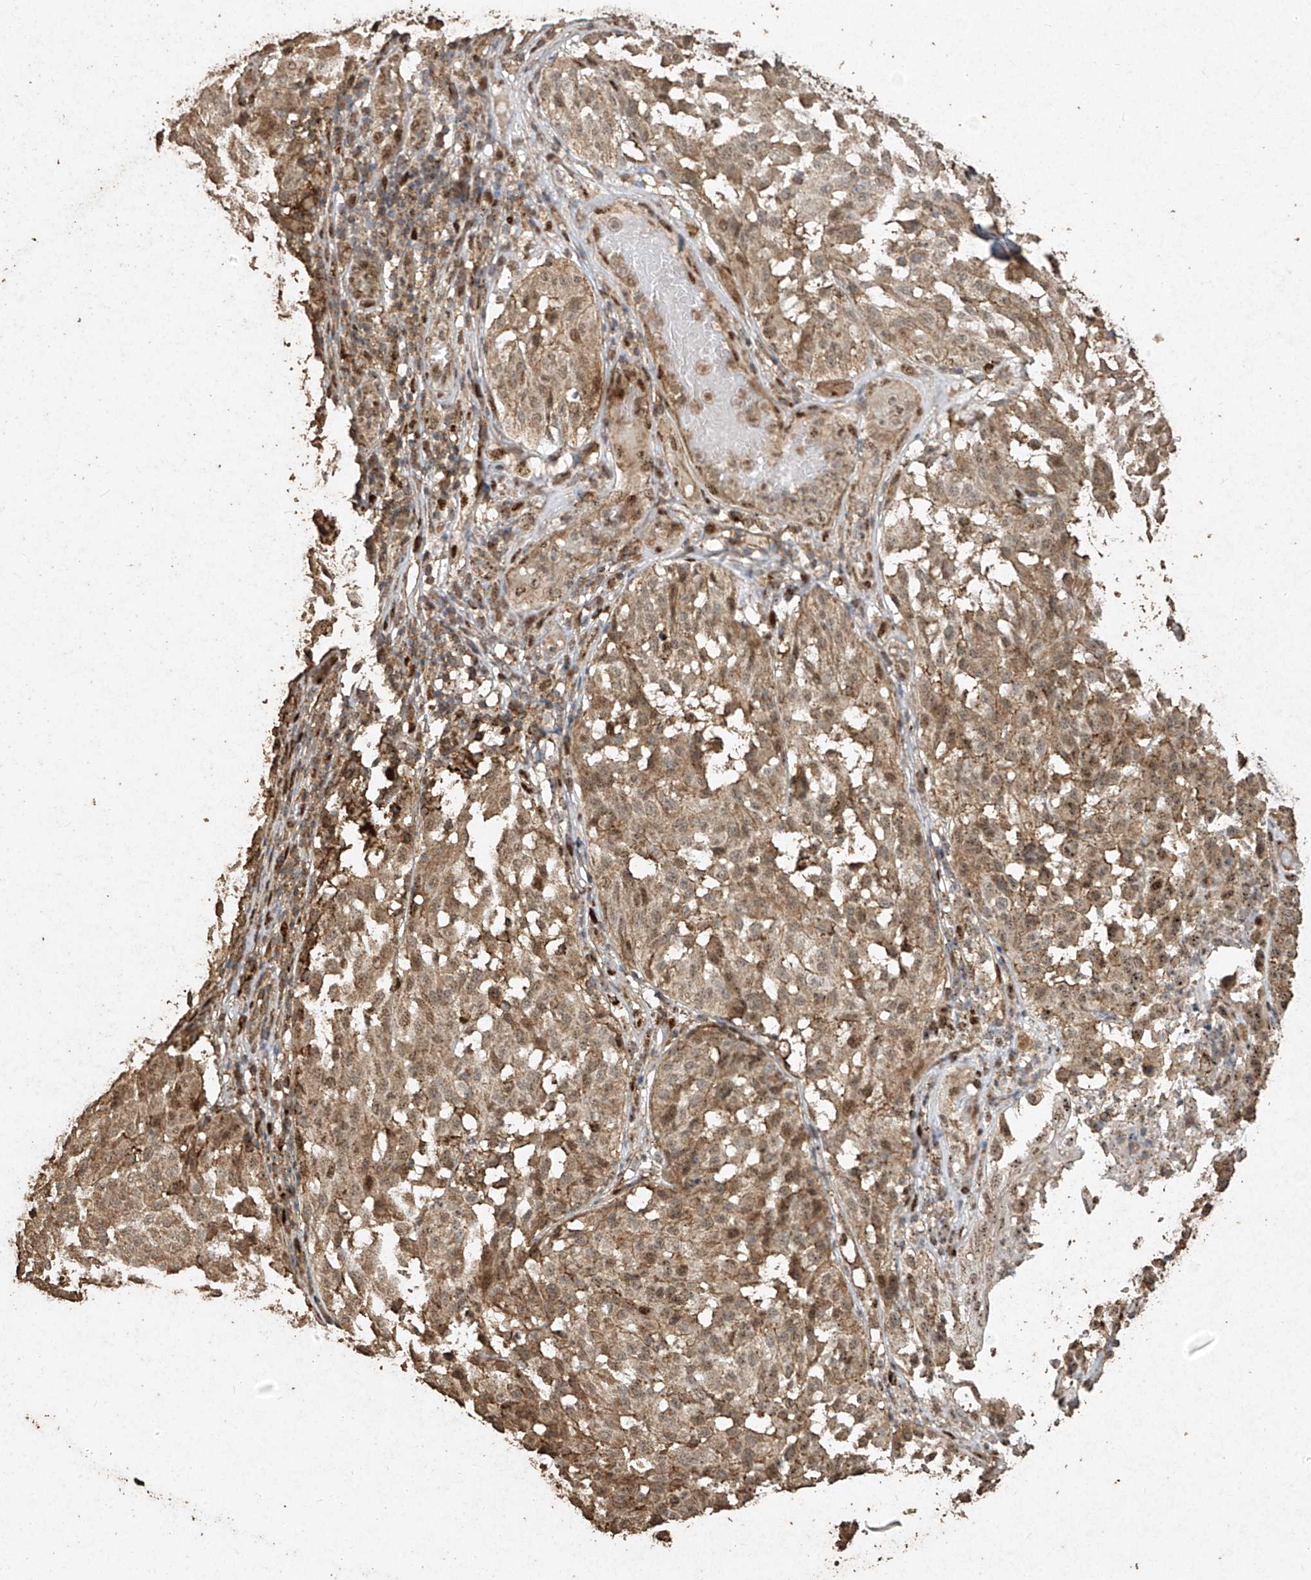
{"staining": {"intensity": "moderate", "quantity": "<25%", "location": "nuclear"}, "tissue": "melanoma", "cell_type": "Tumor cells", "image_type": "cancer", "snomed": [{"axis": "morphology", "description": "Malignant melanoma, NOS"}, {"axis": "topography", "description": "Skin"}], "caption": "A micrograph of human malignant melanoma stained for a protein reveals moderate nuclear brown staining in tumor cells.", "gene": "ERBB3", "patient": {"sex": "female", "age": 46}}